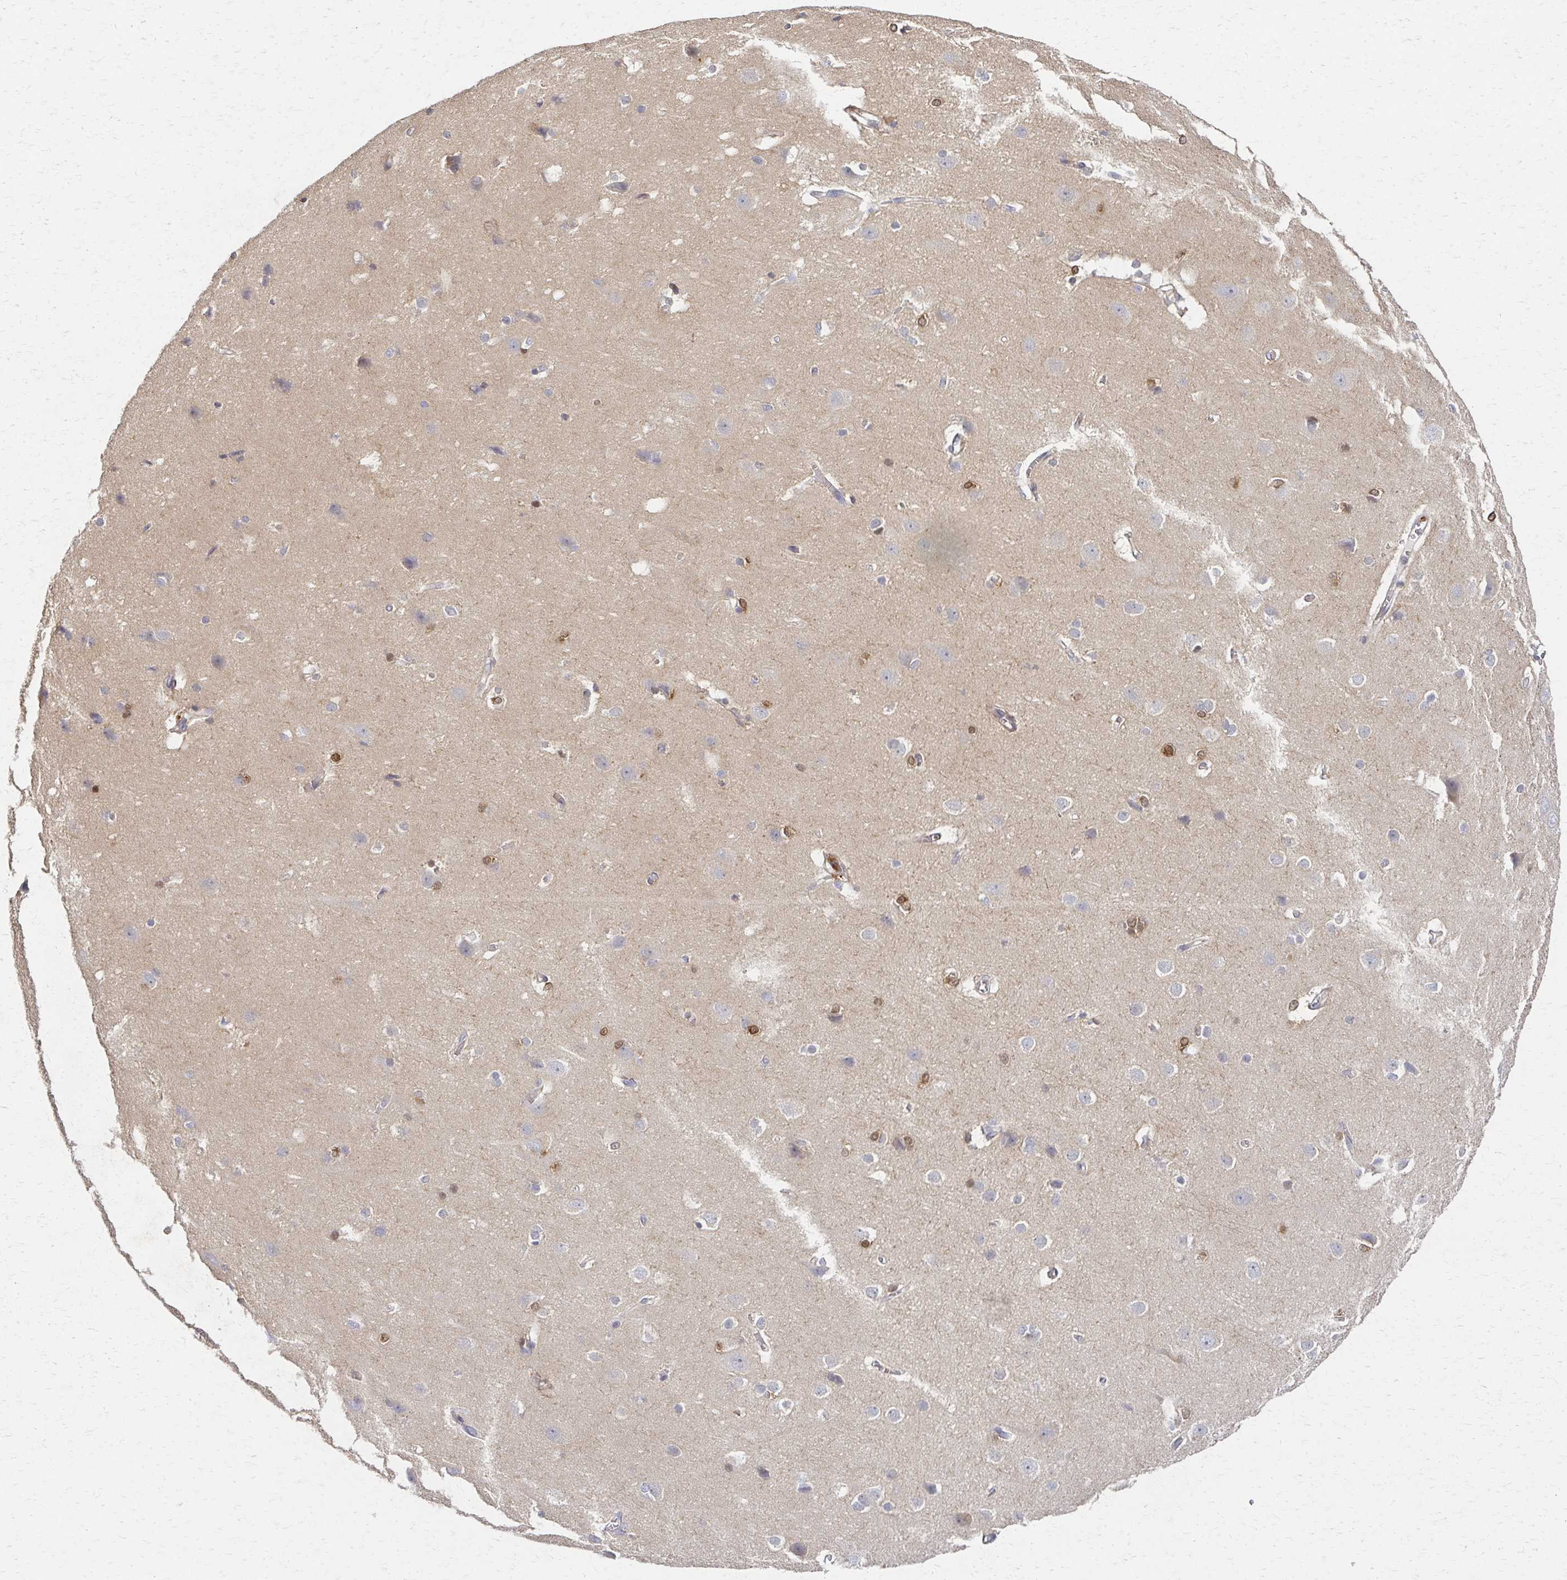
{"staining": {"intensity": "weak", "quantity": "<25%", "location": "cytoplasmic/membranous"}, "tissue": "cerebral cortex", "cell_type": "Endothelial cells", "image_type": "normal", "snomed": [{"axis": "morphology", "description": "Normal tissue, NOS"}, {"axis": "topography", "description": "Cerebral cortex"}], "caption": "Image shows no protein expression in endothelial cells of normal cerebral cortex. (DAB (3,3'-diaminobenzidine) immunohistochemistry visualized using brightfield microscopy, high magnification).", "gene": "EOLA1", "patient": {"sex": "male", "age": 37}}